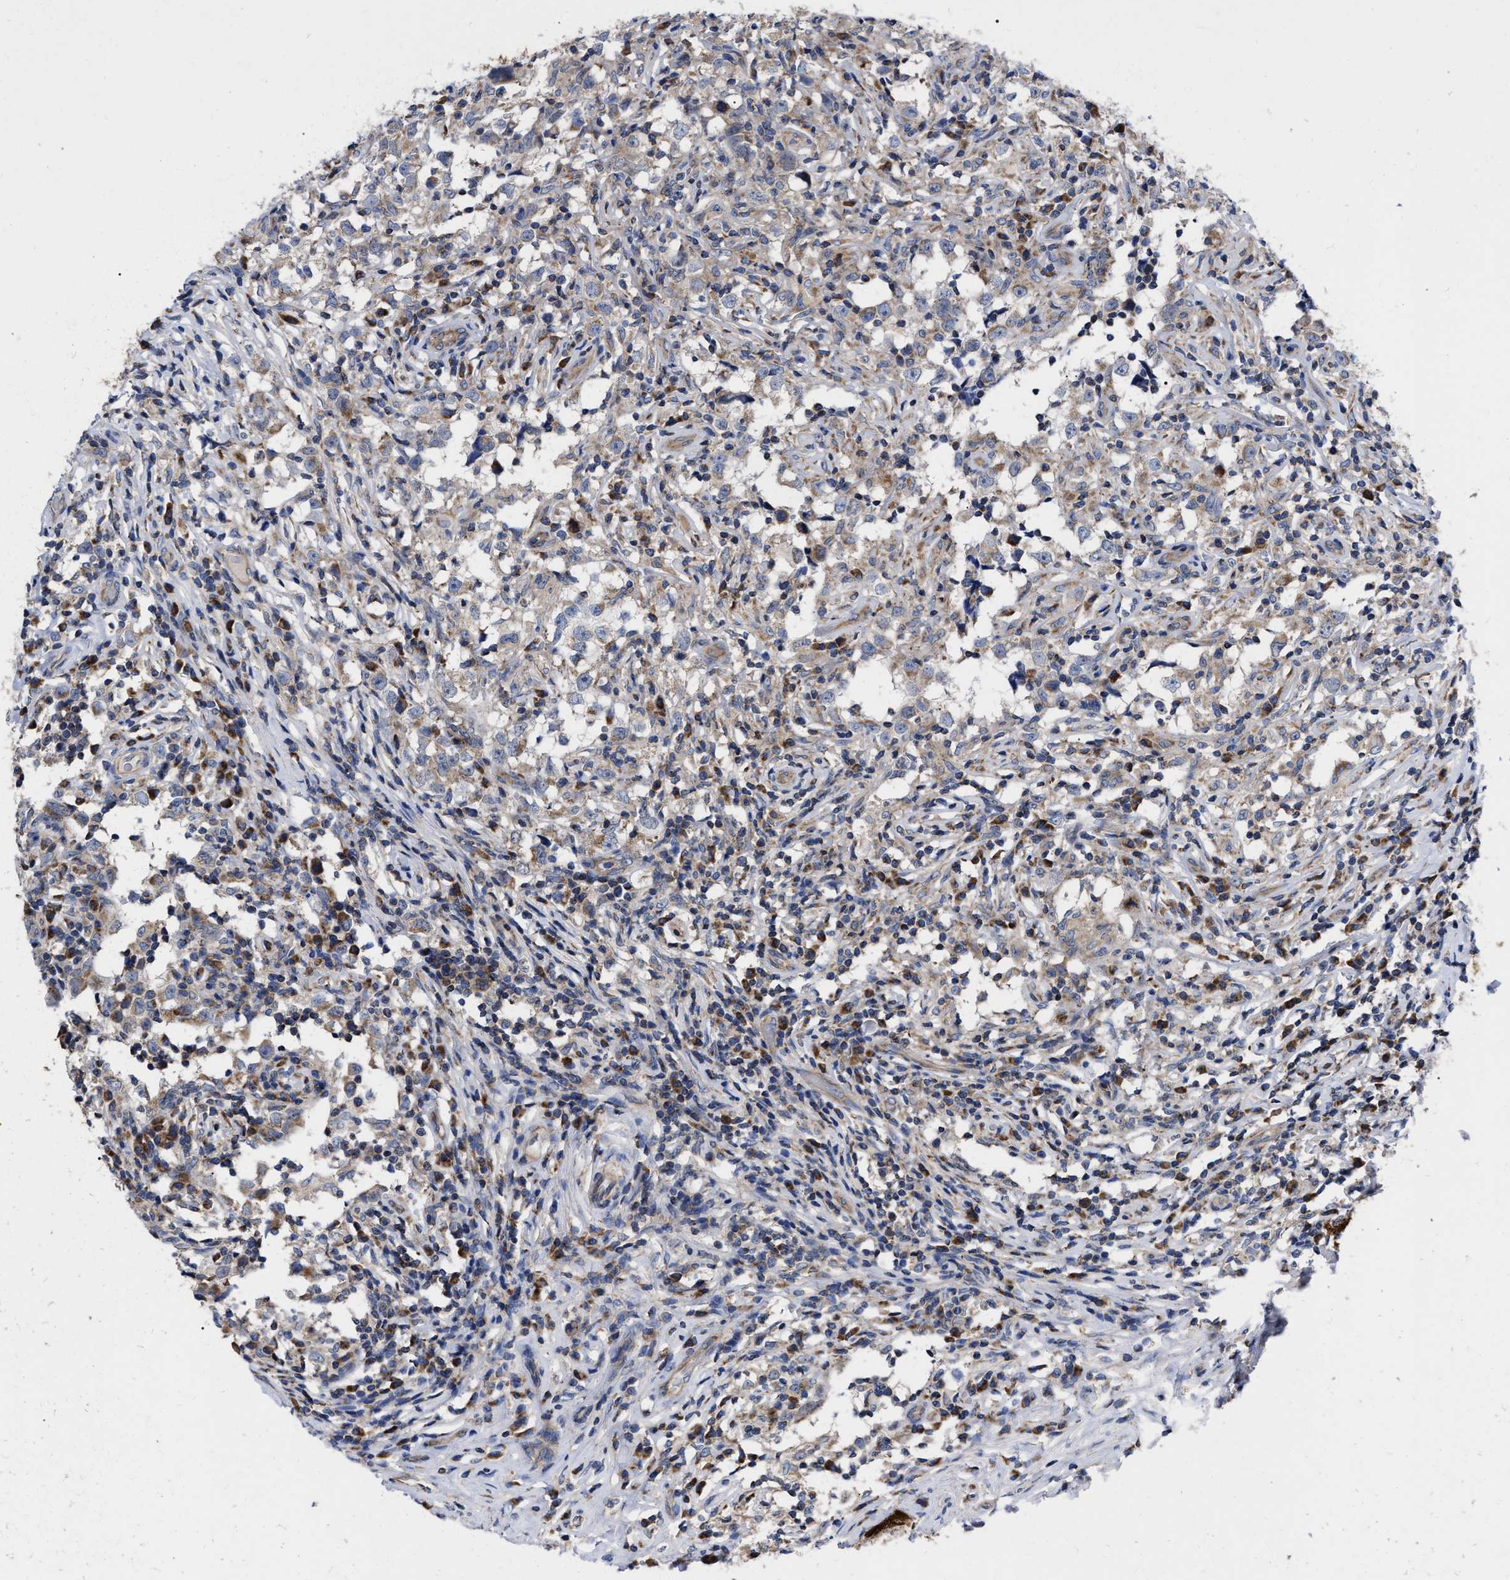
{"staining": {"intensity": "moderate", "quantity": "<25%", "location": "cytoplasmic/membranous"}, "tissue": "testis cancer", "cell_type": "Tumor cells", "image_type": "cancer", "snomed": [{"axis": "morphology", "description": "Carcinoma, Embryonal, NOS"}, {"axis": "topography", "description": "Testis"}], "caption": "Testis cancer (embryonal carcinoma) stained for a protein demonstrates moderate cytoplasmic/membranous positivity in tumor cells. The staining was performed using DAB, with brown indicating positive protein expression. Nuclei are stained blue with hematoxylin.", "gene": "CDKN2C", "patient": {"sex": "male", "age": 21}}